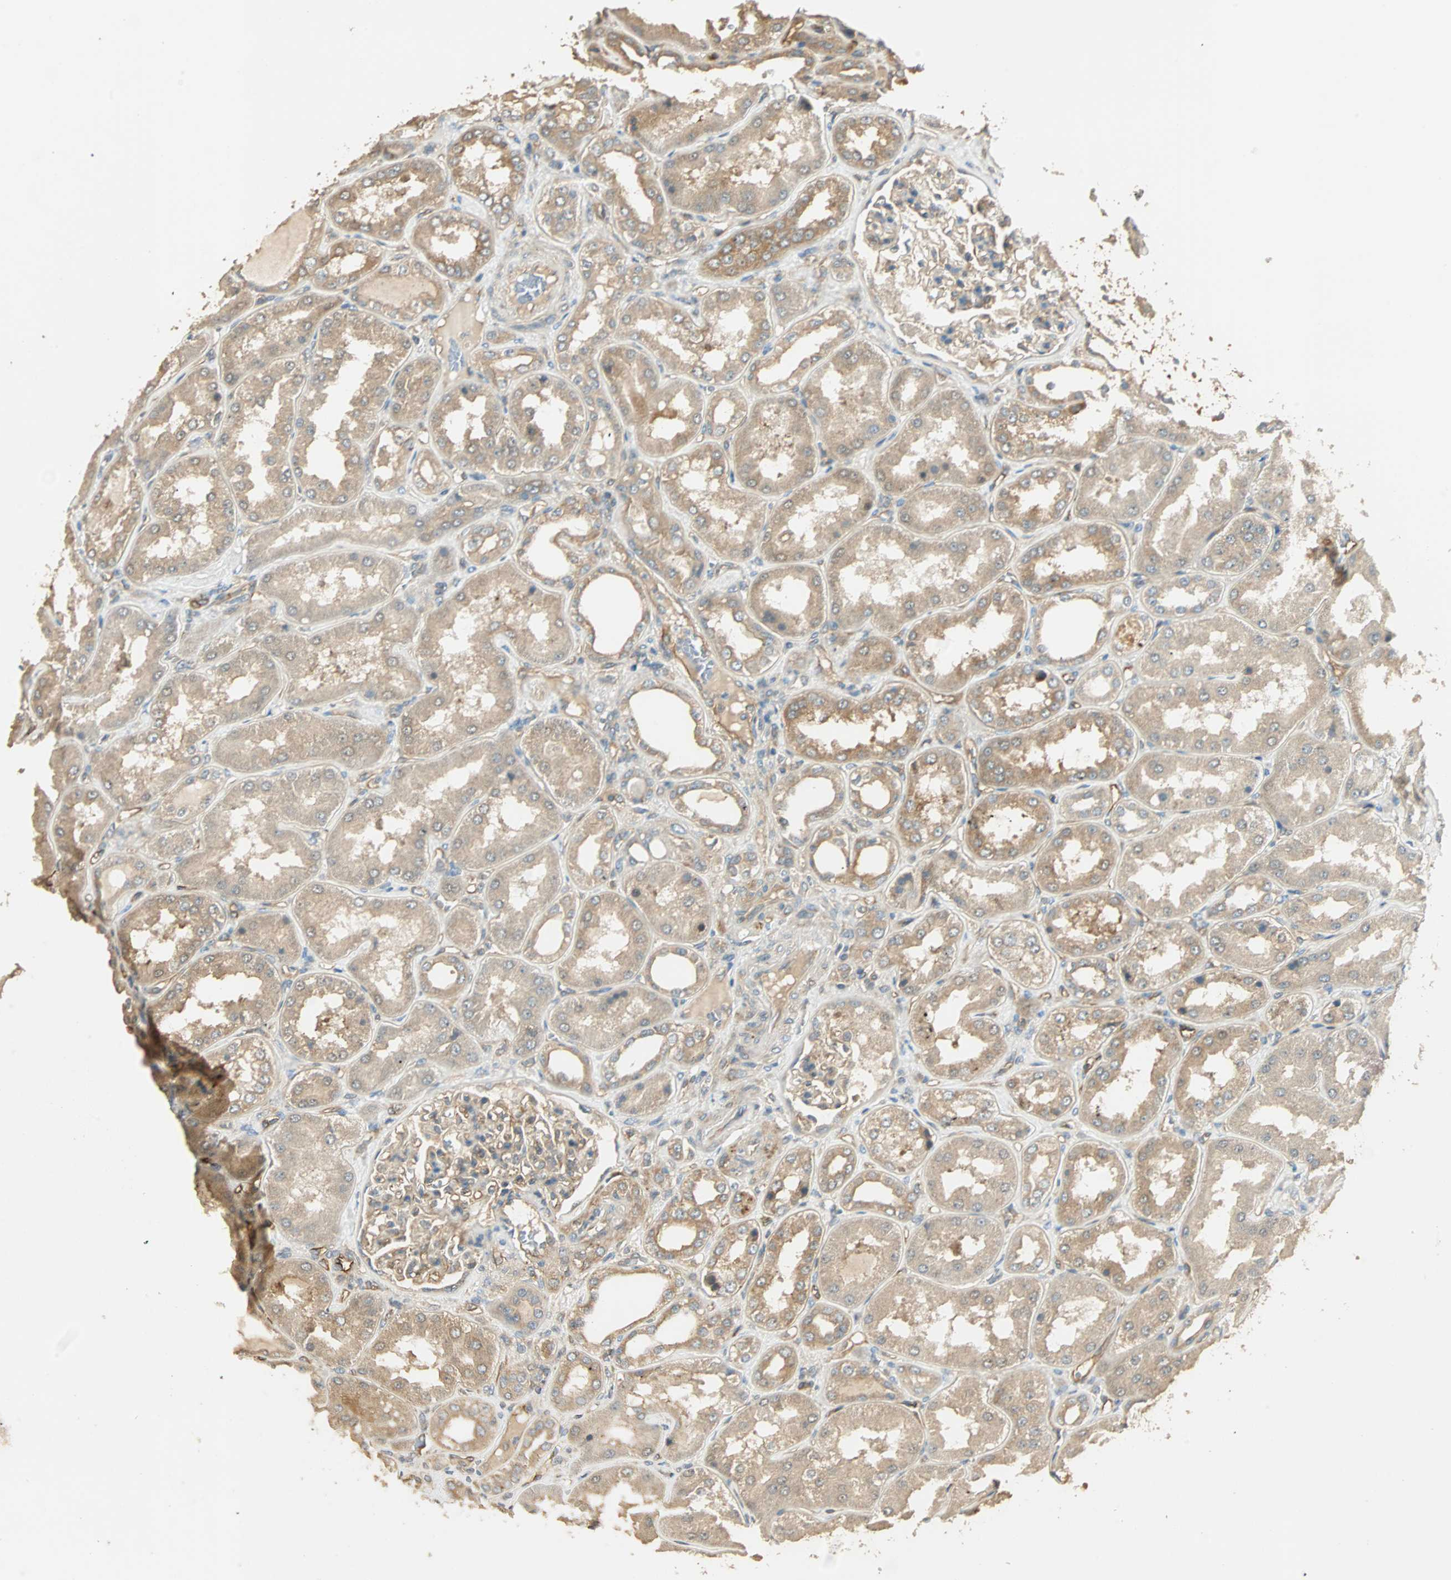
{"staining": {"intensity": "moderate", "quantity": ">75%", "location": "cytoplasmic/membranous"}, "tissue": "kidney", "cell_type": "Cells in glomeruli", "image_type": "normal", "snomed": [{"axis": "morphology", "description": "Normal tissue, NOS"}, {"axis": "topography", "description": "Kidney"}], "caption": "High-power microscopy captured an immunohistochemistry image of normal kidney, revealing moderate cytoplasmic/membranous expression in approximately >75% of cells in glomeruli. (Brightfield microscopy of DAB IHC at high magnification).", "gene": "GALK1", "patient": {"sex": "female", "age": 56}}